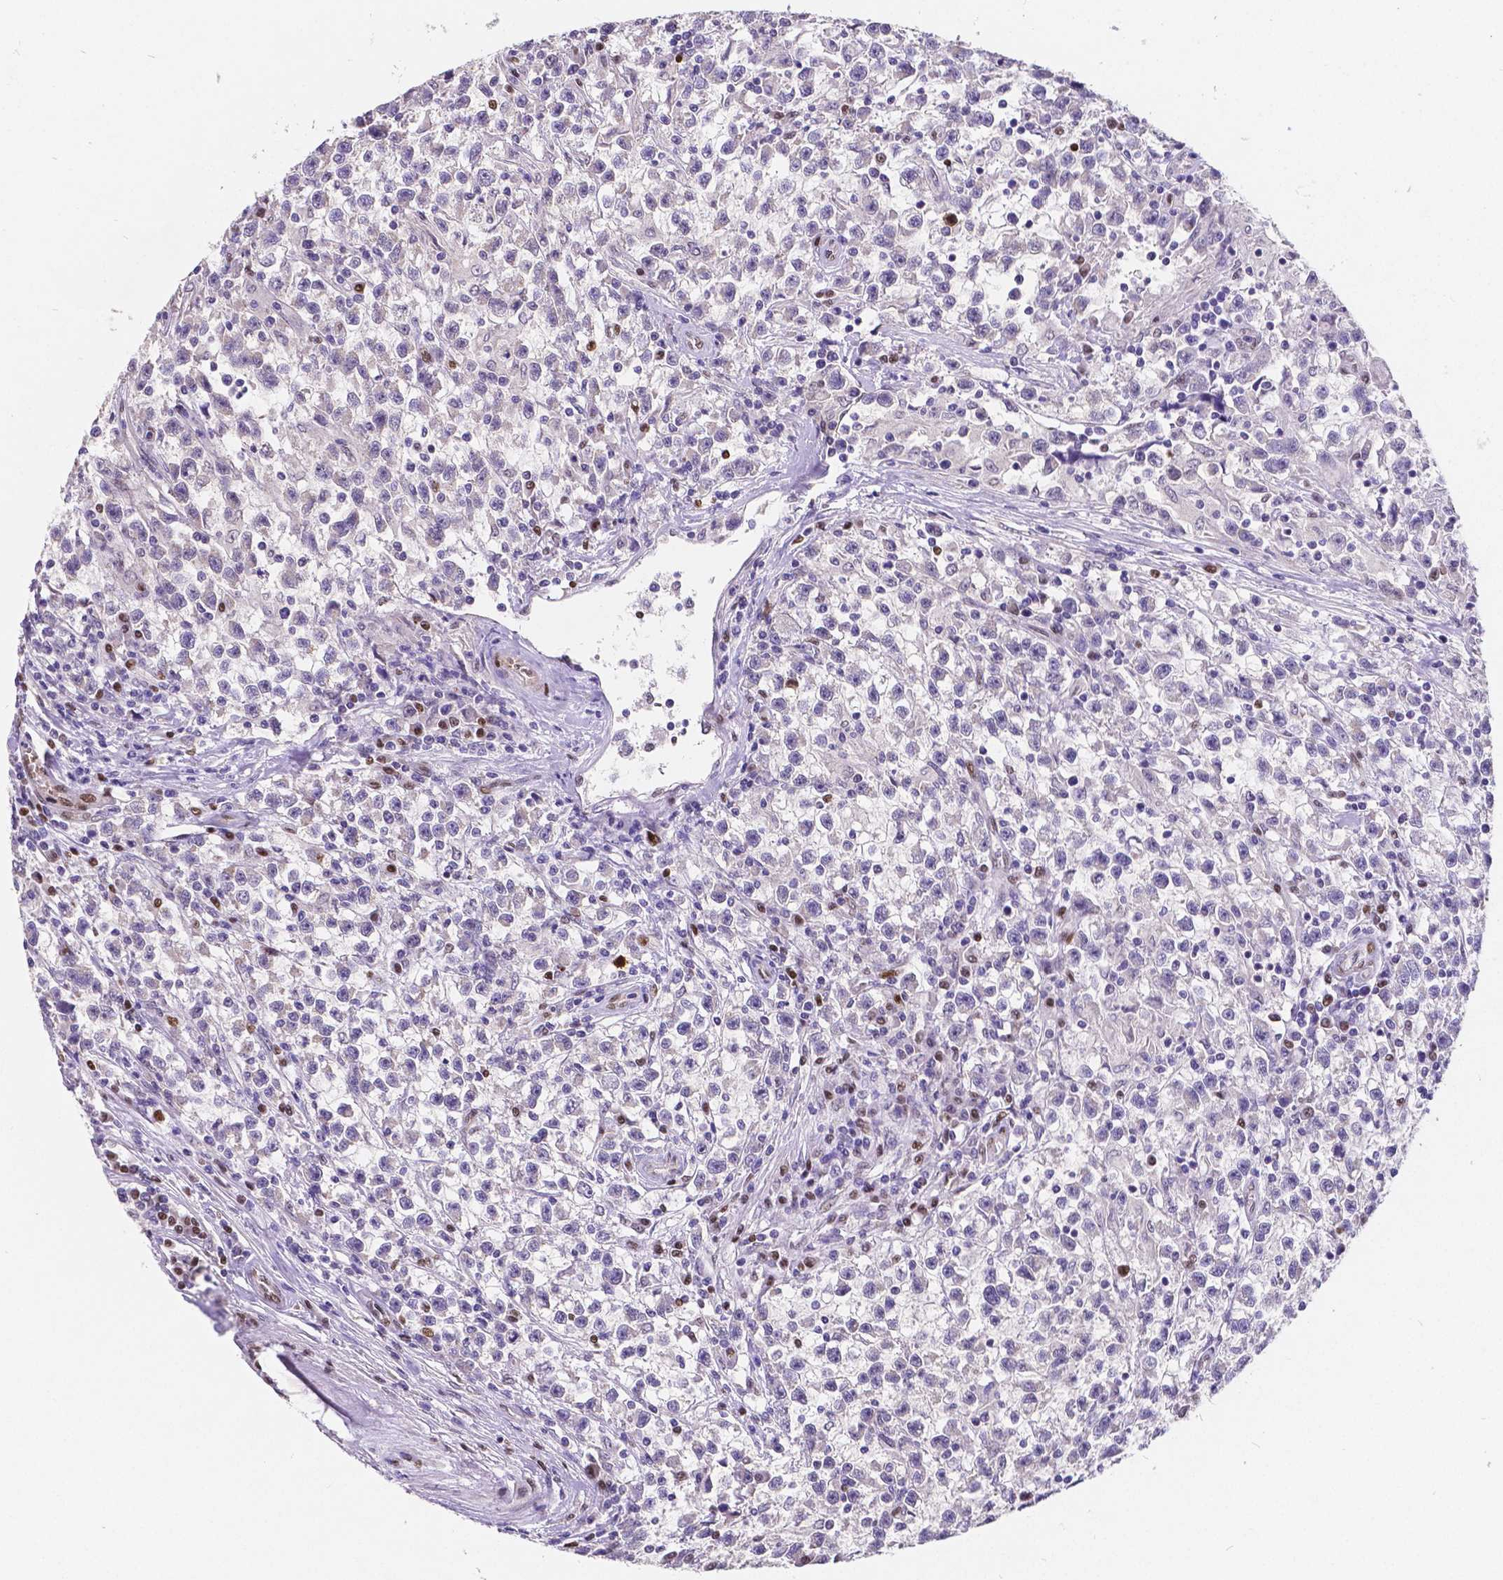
{"staining": {"intensity": "negative", "quantity": "none", "location": "none"}, "tissue": "testis cancer", "cell_type": "Tumor cells", "image_type": "cancer", "snomed": [{"axis": "morphology", "description": "Seminoma, NOS"}, {"axis": "topography", "description": "Testis"}], "caption": "A micrograph of testis cancer stained for a protein displays no brown staining in tumor cells.", "gene": "MEF2C", "patient": {"sex": "male", "age": 31}}